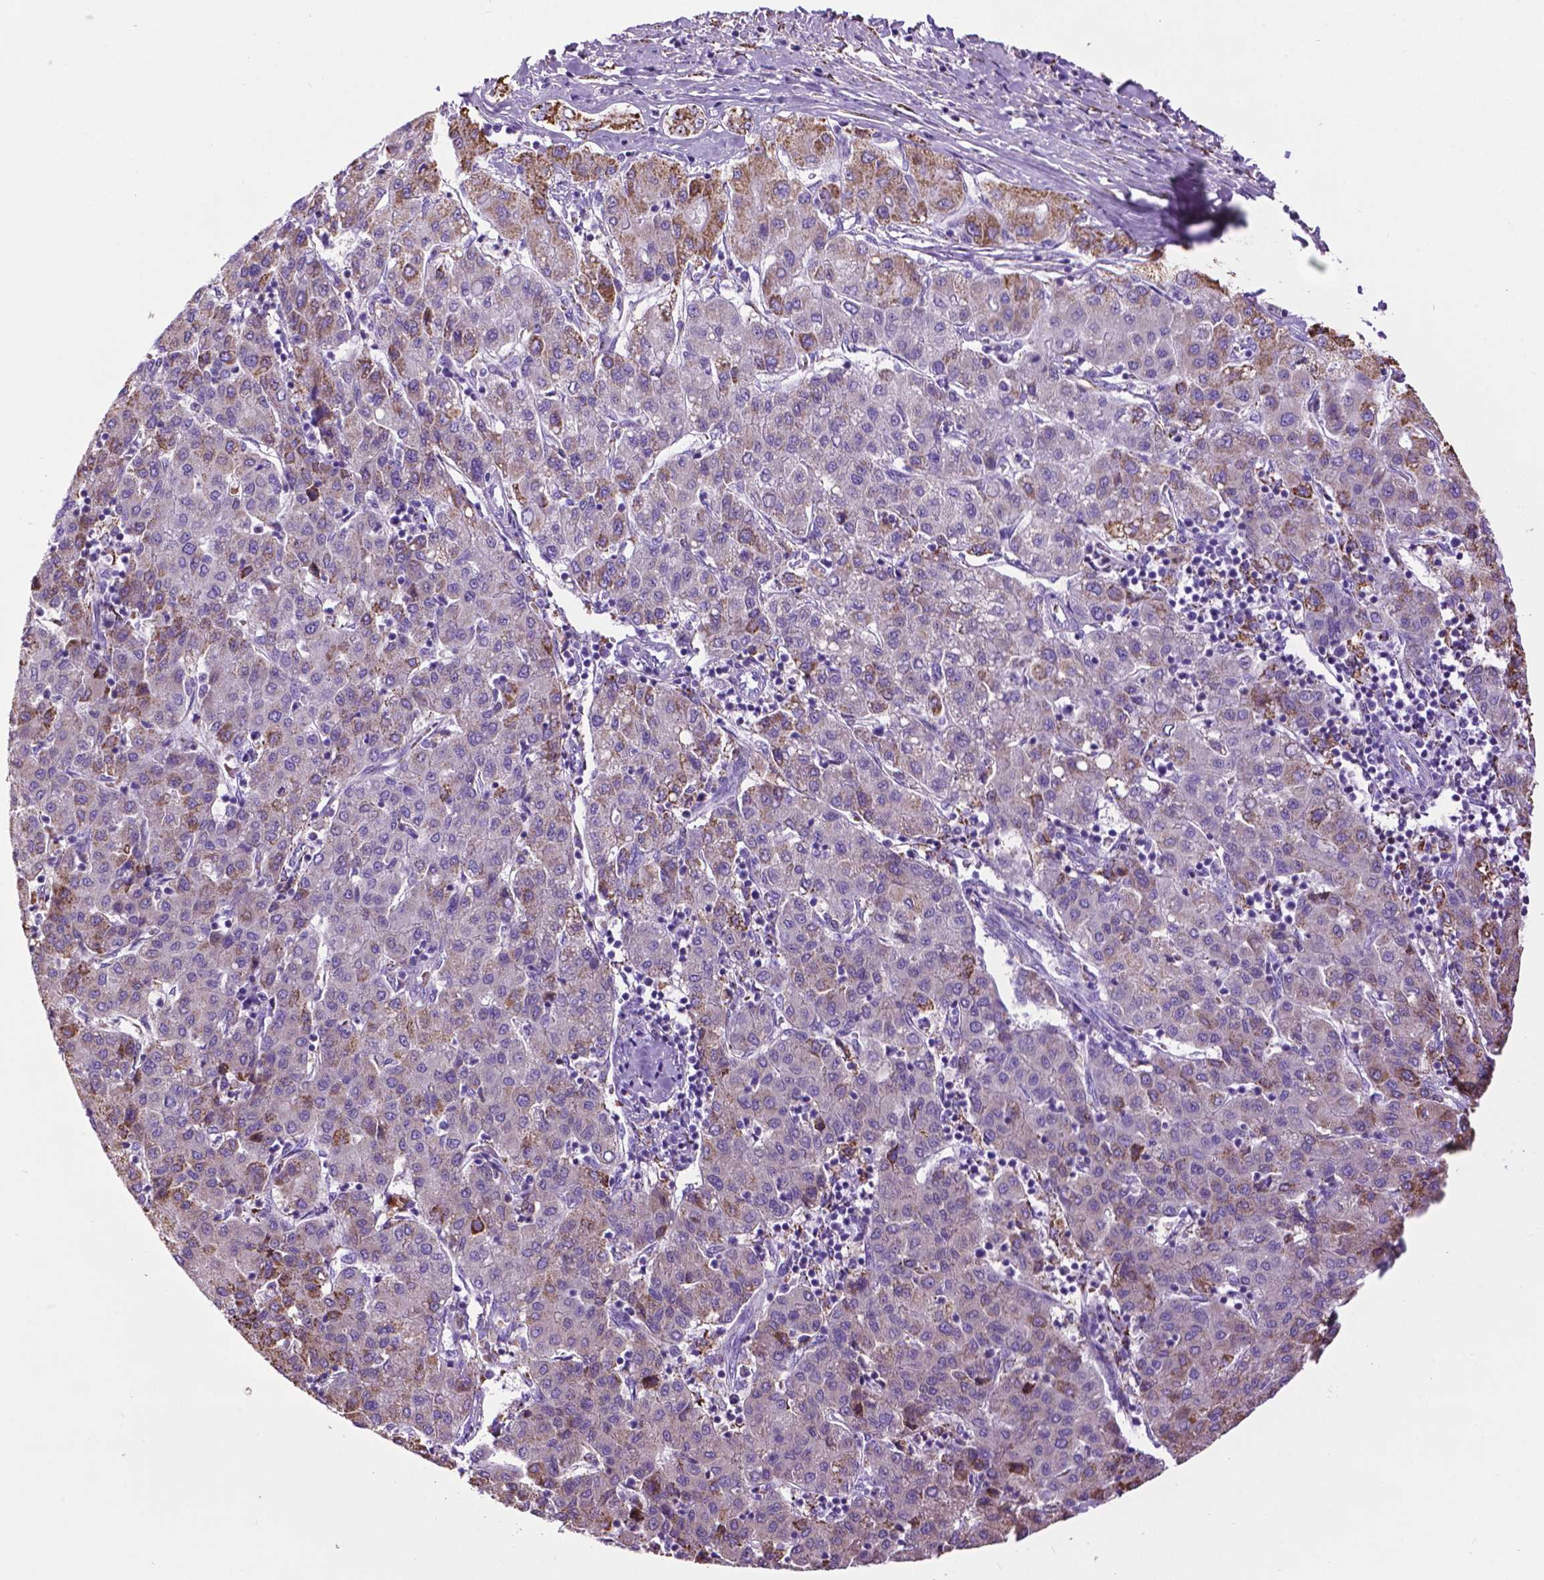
{"staining": {"intensity": "negative", "quantity": "none", "location": "none"}, "tissue": "liver cancer", "cell_type": "Tumor cells", "image_type": "cancer", "snomed": [{"axis": "morphology", "description": "Carcinoma, Hepatocellular, NOS"}, {"axis": "topography", "description": "Liver"}], "caption": "This is an IHC histopathology image of human hepatocellular carcinoma (liver). There is no staining in tumor cells.", "gene": "TMEM132E", "patient": {"sex": "male", "age": 65}}